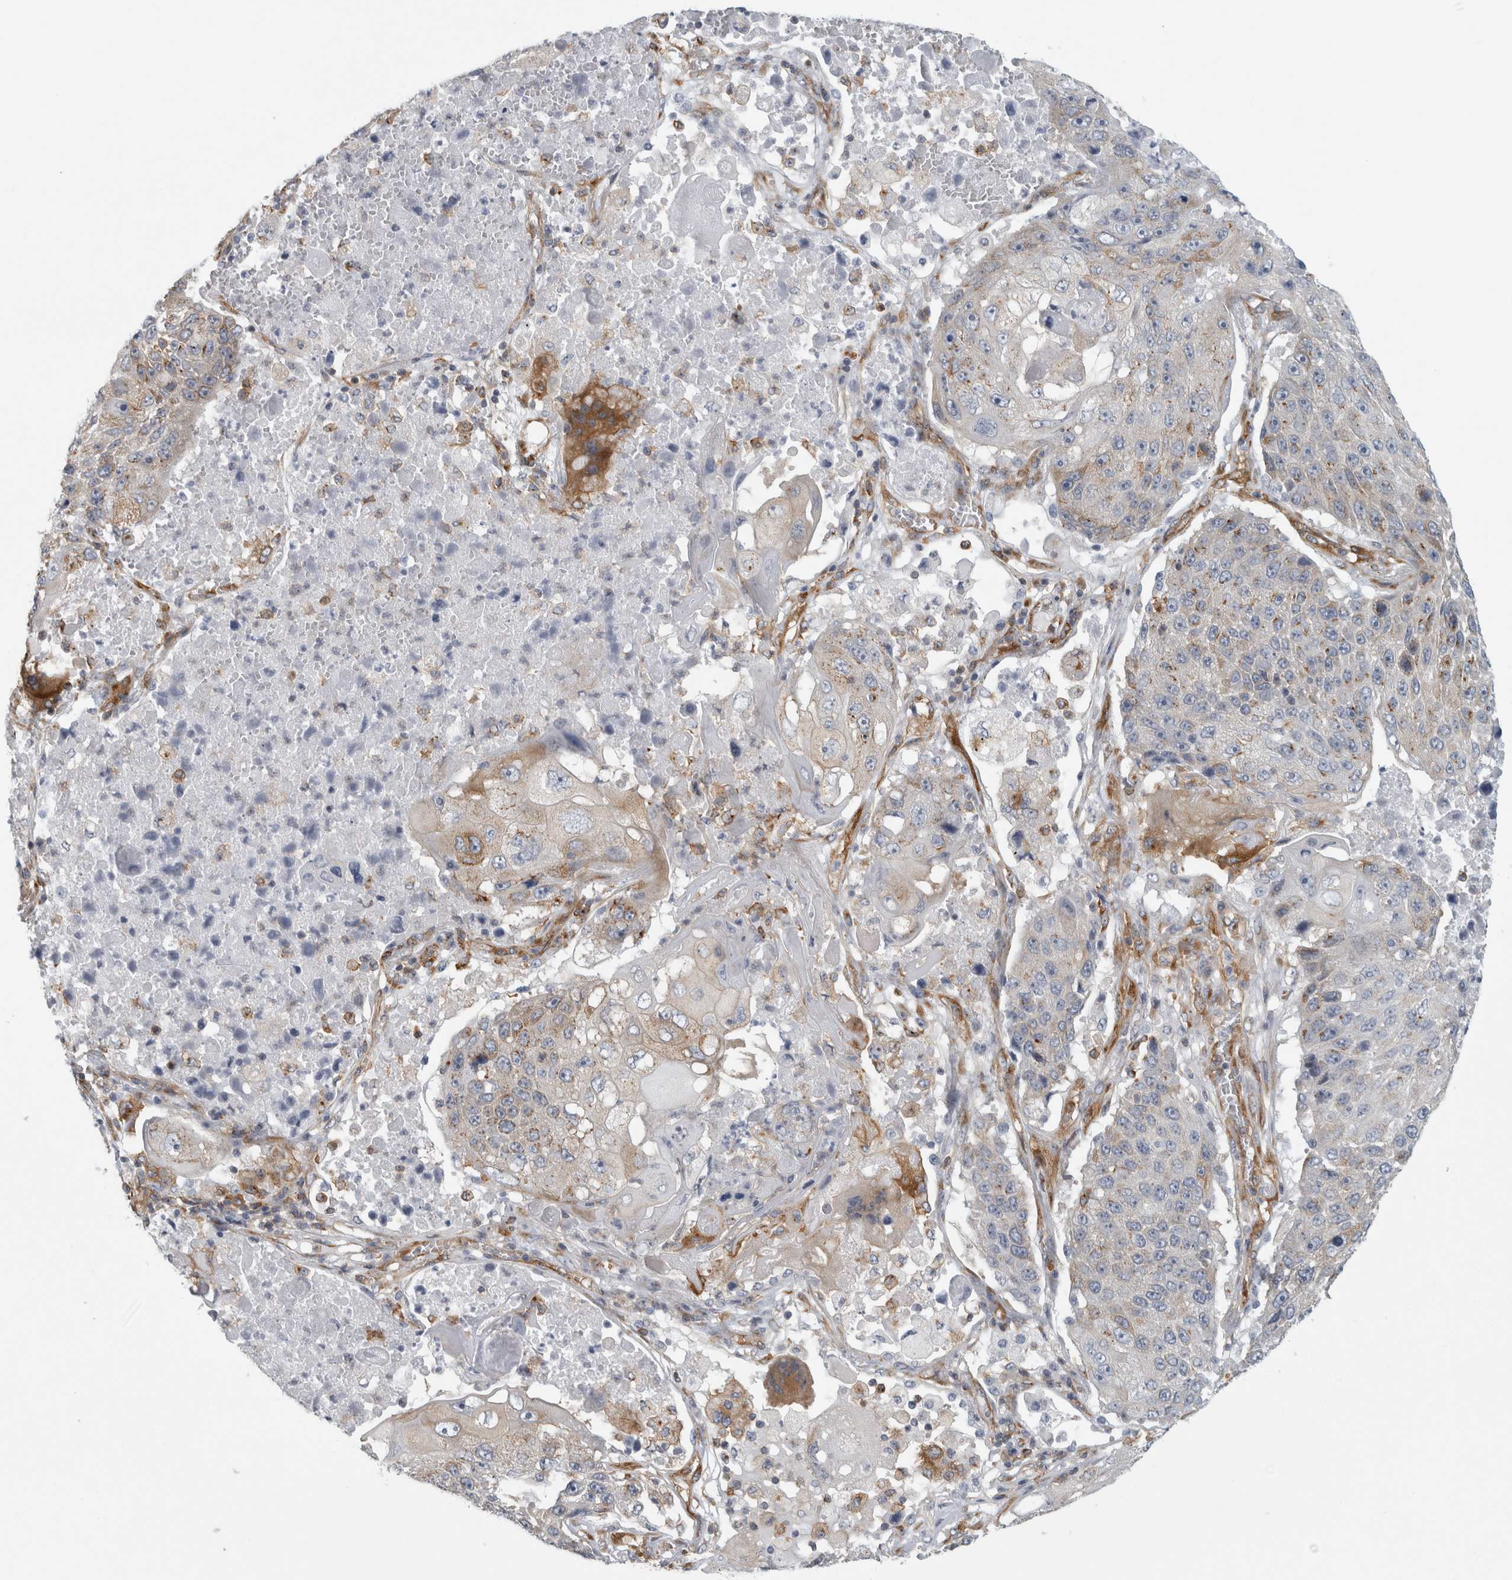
{"staining": {"intensity": "moderate", "quantity": "<25%", "location": "cytoplasmic/membranous"}, "tissue": "lung cancer", "cell_type": "Tumor cells", "image_type": "cancer", "snomed": [{"axis": "morphology", "description": "Squamous cell carcinoma, NOS"}, {"axis": "topography", "description": "Lung"}], "caption": "Human squamous cell carcinoma (lung) stained with a brown dye demonstrates moderate cytoplasmic/membranous positive positivity in about <25% of tumor cells.", "gene": "PEX6", "patient": {"sex": "male", "age": 61}}